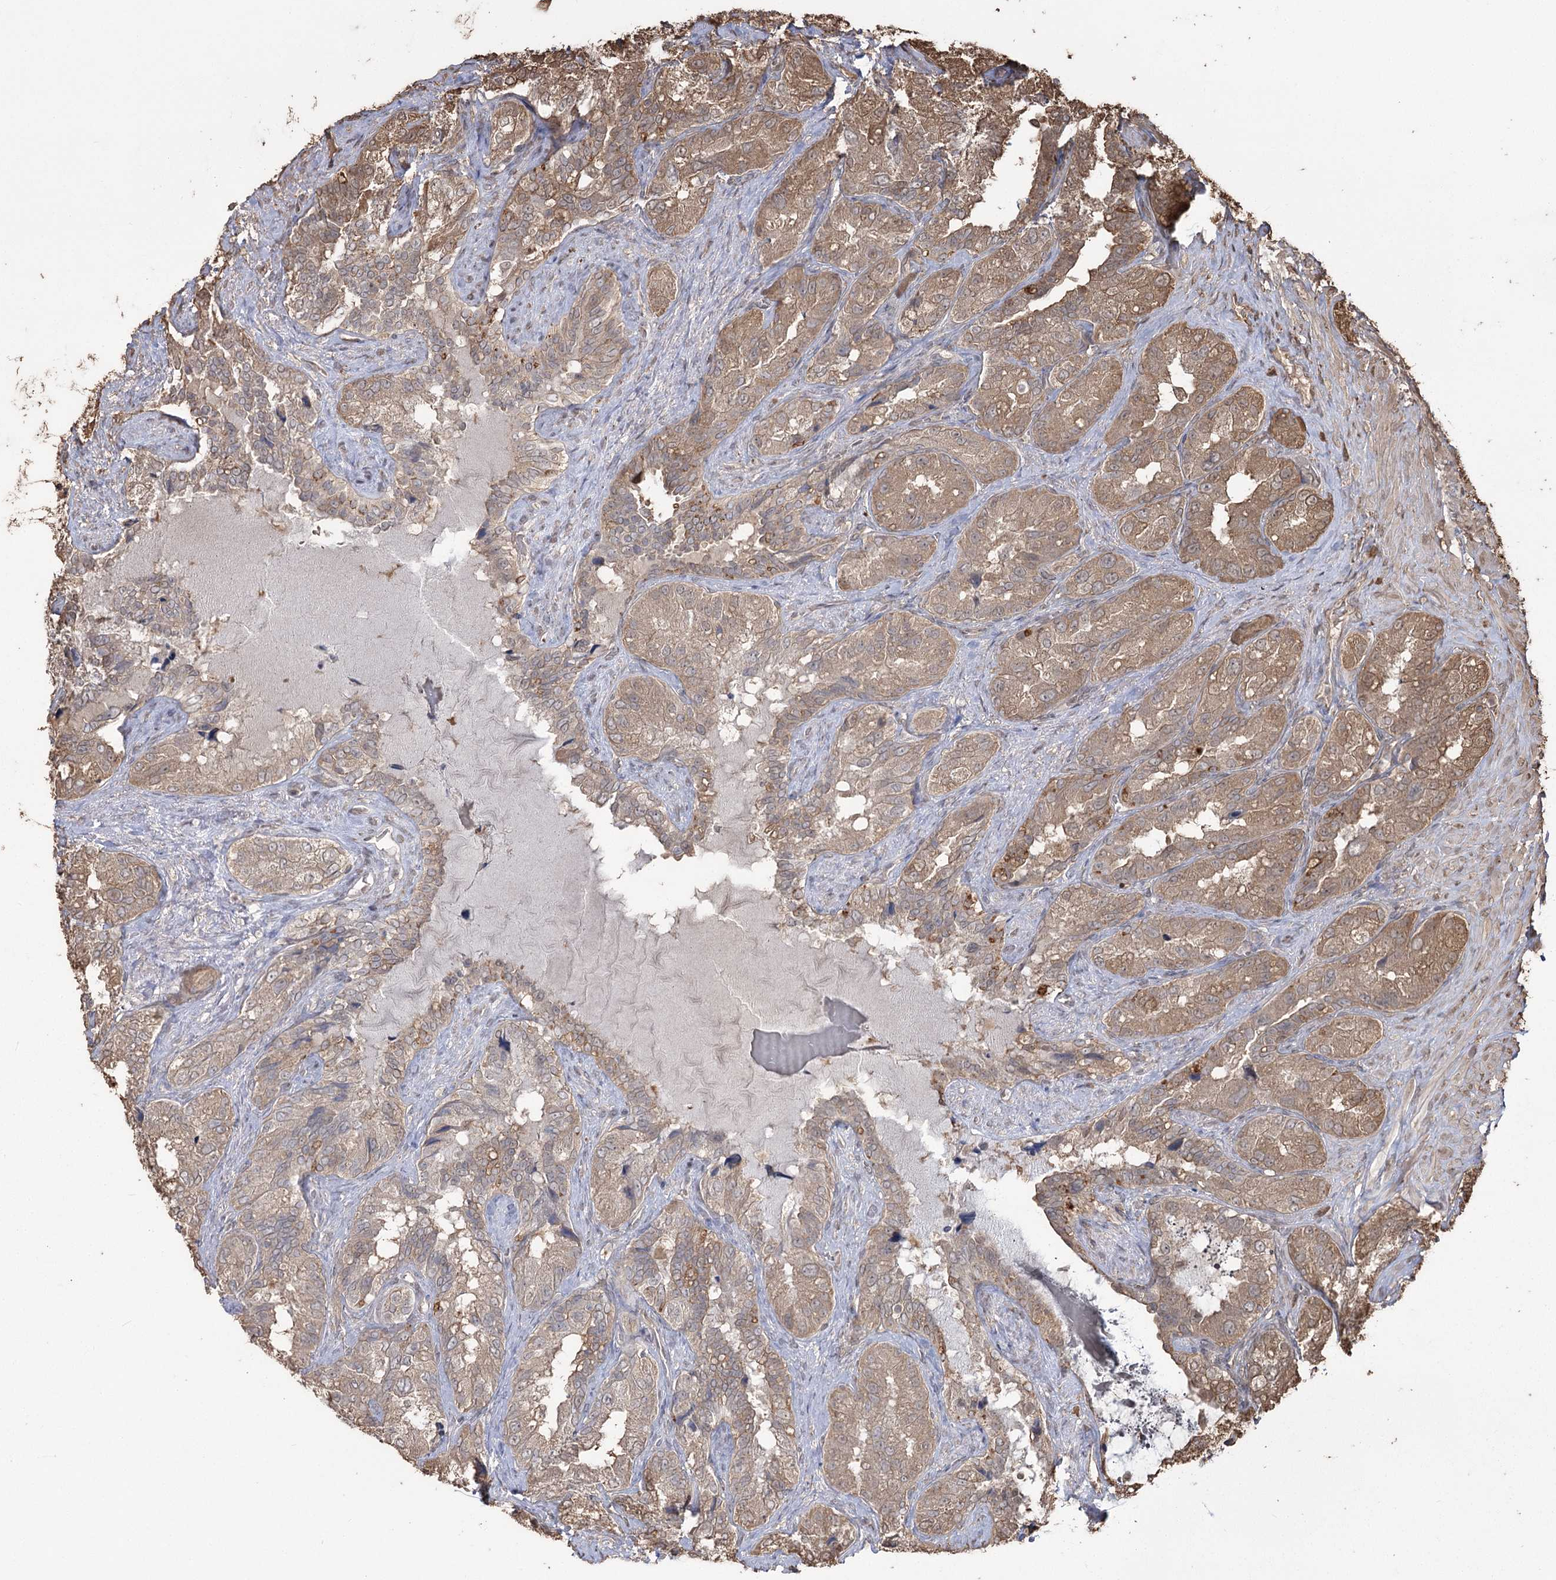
{"staining": {"intensity": "moderate", "quantity": "25%-75%", "location": "cytoplasmic/membranous"}, "tissue": "seminal vesicle", "cell_type": "Glandular cells", "image_type": "normal", "snomed": [{"axis": "morphology", "description": "Normal tissue, NOS"}, {"axis": "topography", "description": "Seminal veicle"}, {"axis": "topography", "description": "Peripheral nerve tissue"}], "caption": "Benign seminal vesicle displays moderate cytoplasmic/membranous positivity in approximately 25%-75% of glandular cells, visualized by immunohistochemistry.", "gene": "PLCH1", "patient": {"sex": "male", "age": 67}}